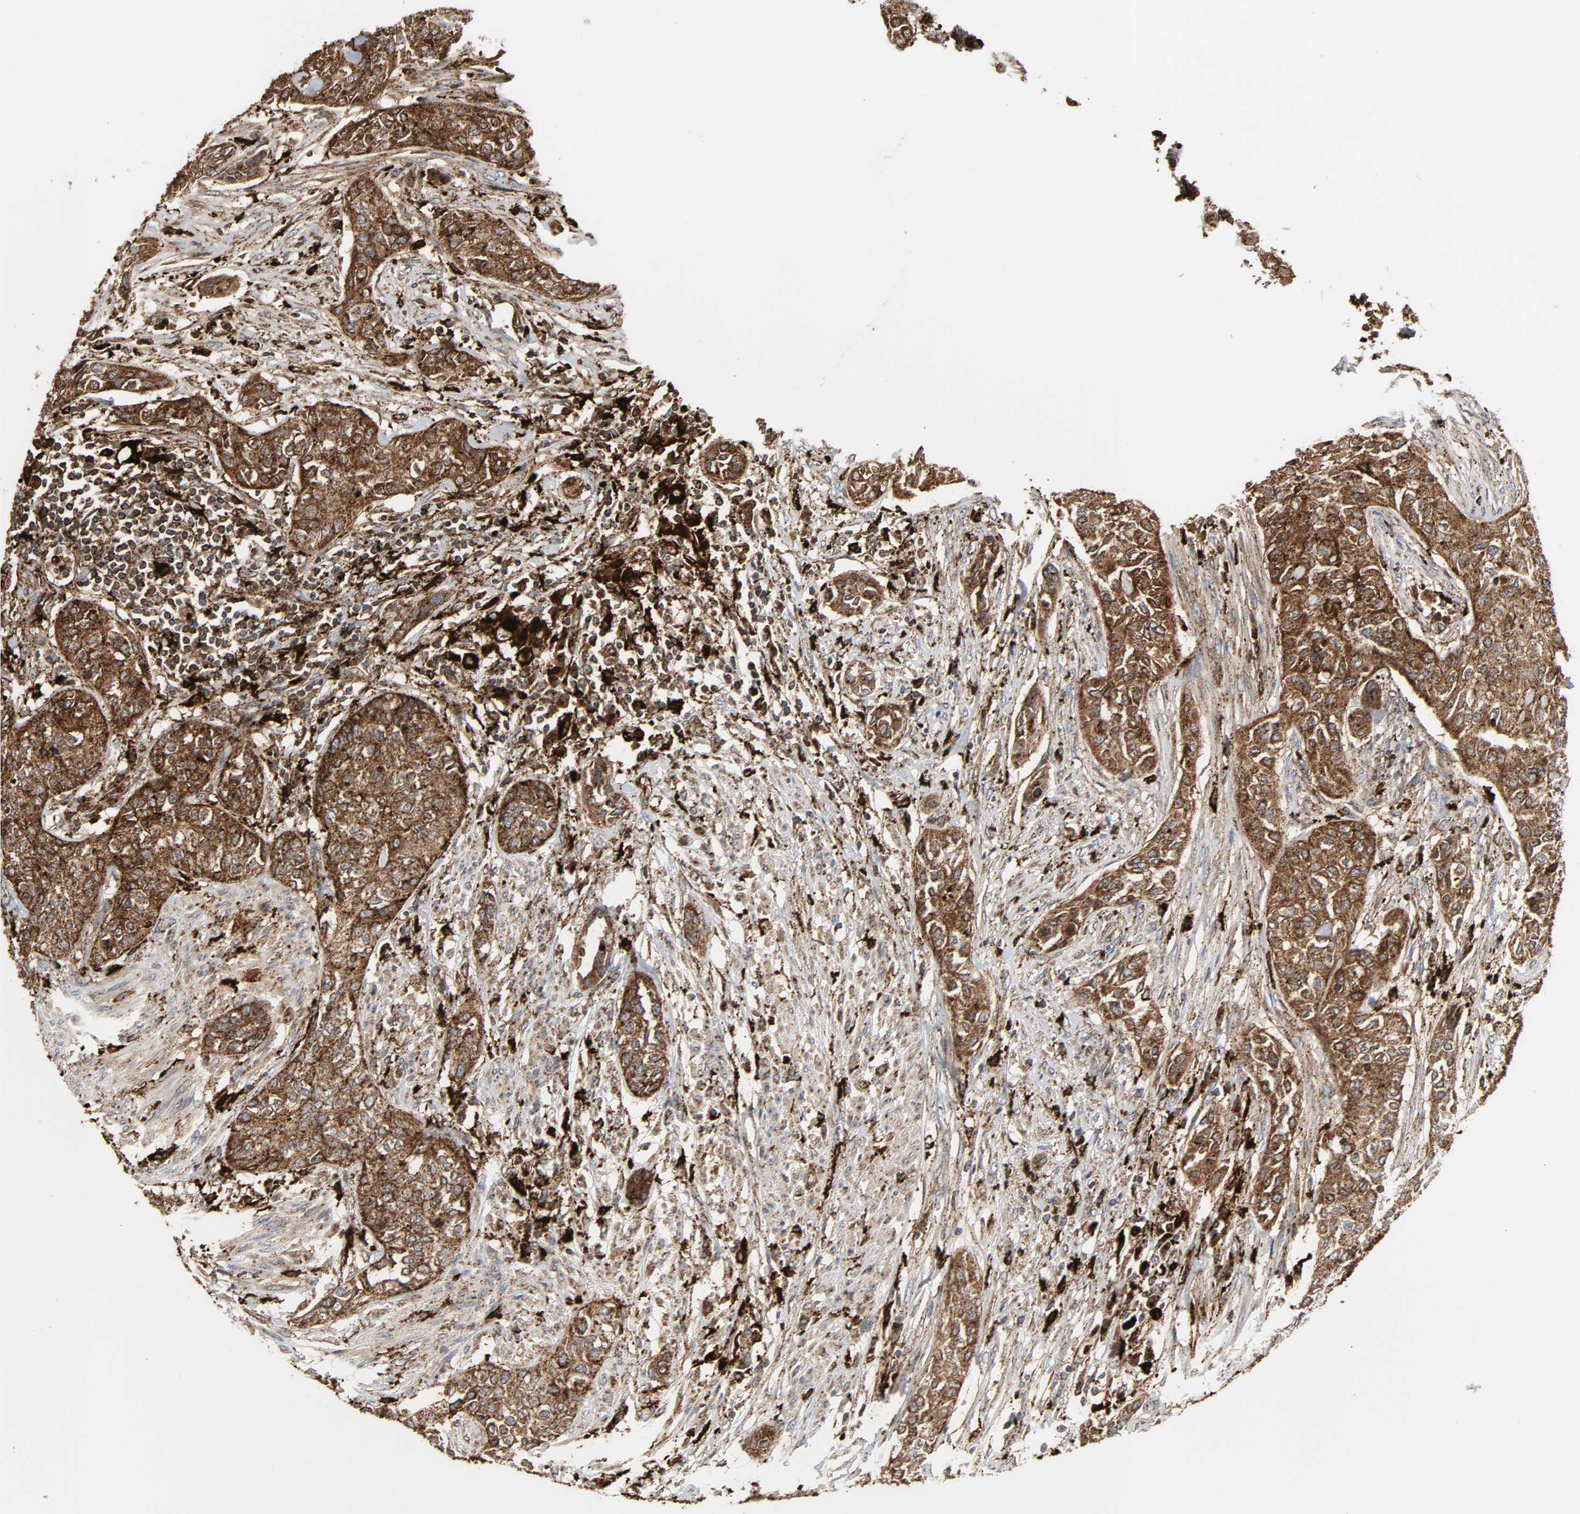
{"staining": {"intensity": "strong", "quantity": ">75%", "location": "cytoplasmic/membranous"}, "tissue": "urothelial cancer", "cell_type": "Tumor cells", "image_type": "cancer", "snomed": [{"axis": "morphology", "description": "Urothelial carcinoma, High grade"}, {"axis": "topography", "description": "Urinary bladder"}], "caption": "An image of urothelial cancer stained for a protein demonstrates strong cytoplasmic/membranous brown staining in tumor cells.", "gene": "PSAP", "patient": {"sex": "male", "age": 74}}